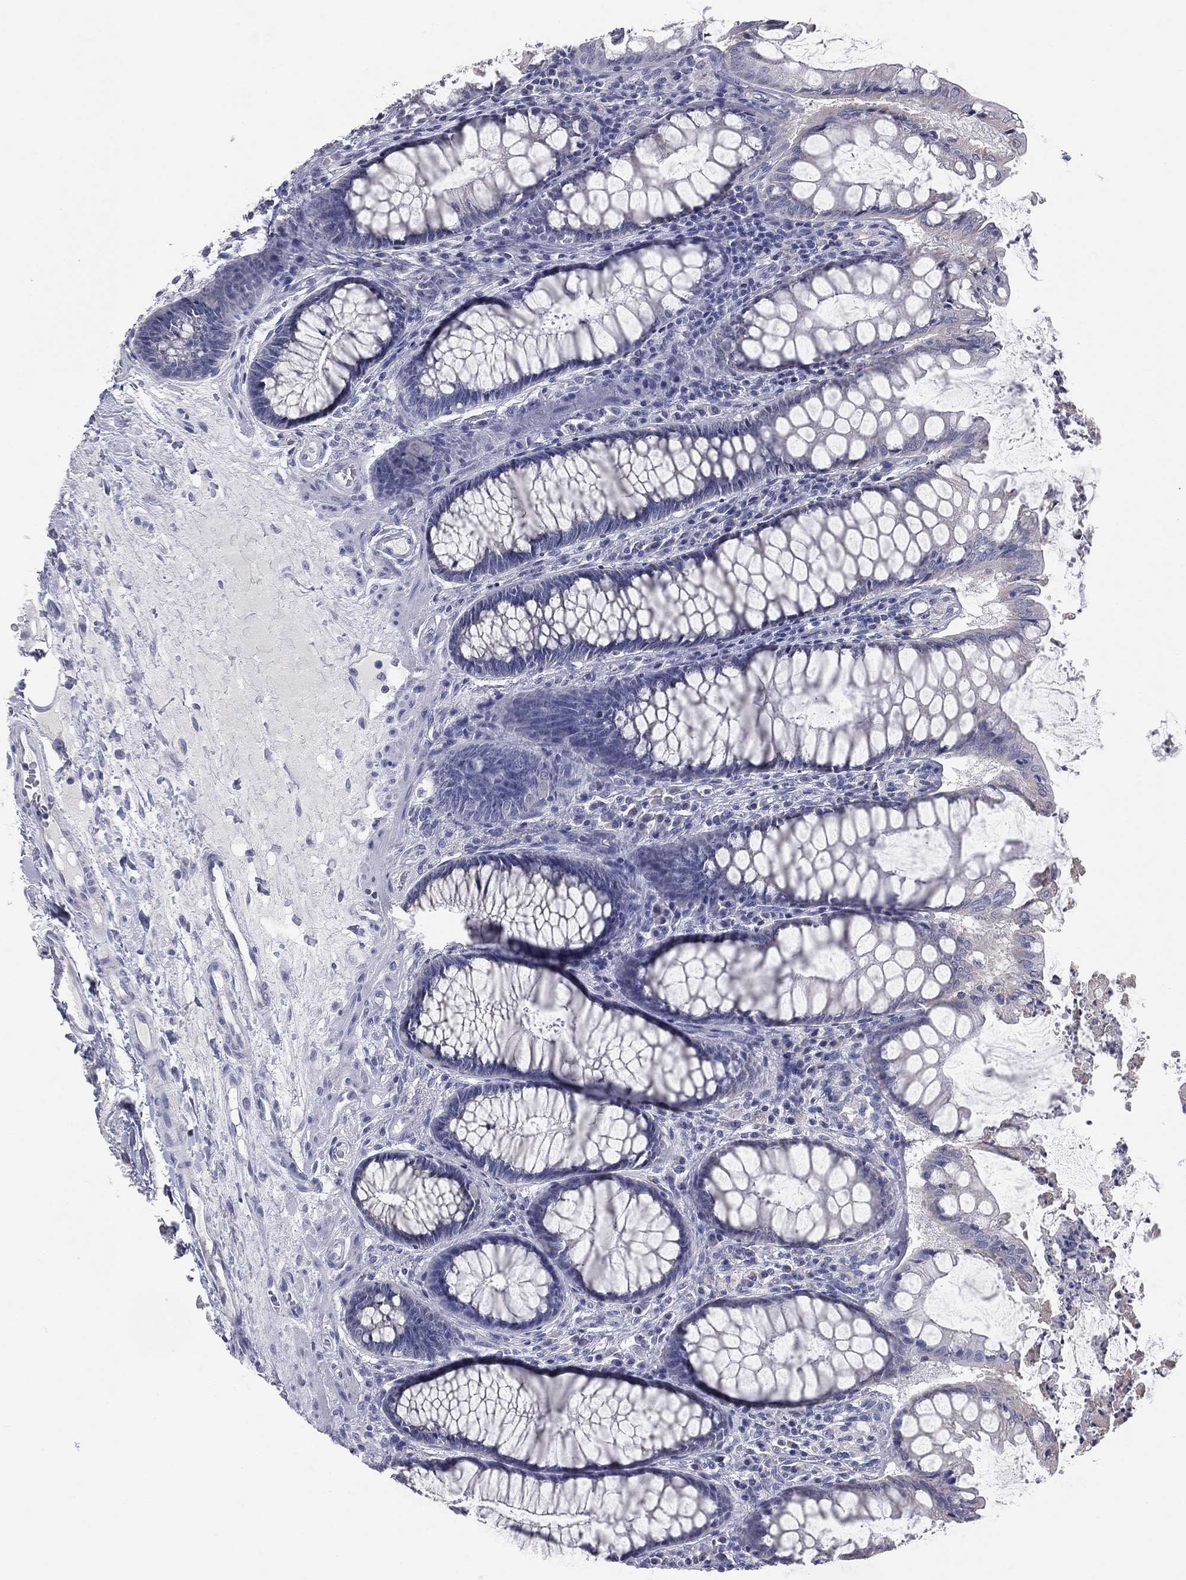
{"staining": {"intensity": "negative", "quantity": "none", "location": "none"}, "tissue": "colon", "cell_type": "Endothelial cells", "image_type": "normal", "snomed": [{"axis": "morphology", "description": "Normal tissue, NOS"}, {"axis": "topography", "description": "Colon"}], "caption": "The photomicrograph shows no staining of endothelial cells in benign colon. (Stains: DAB immunohistochemistry (IHC) with hematoxylin counter stain, Microscopy: brightfield microscopy at high magnification).", "gene": "STK31", "patient": {"sex": "female", "age": 65}}